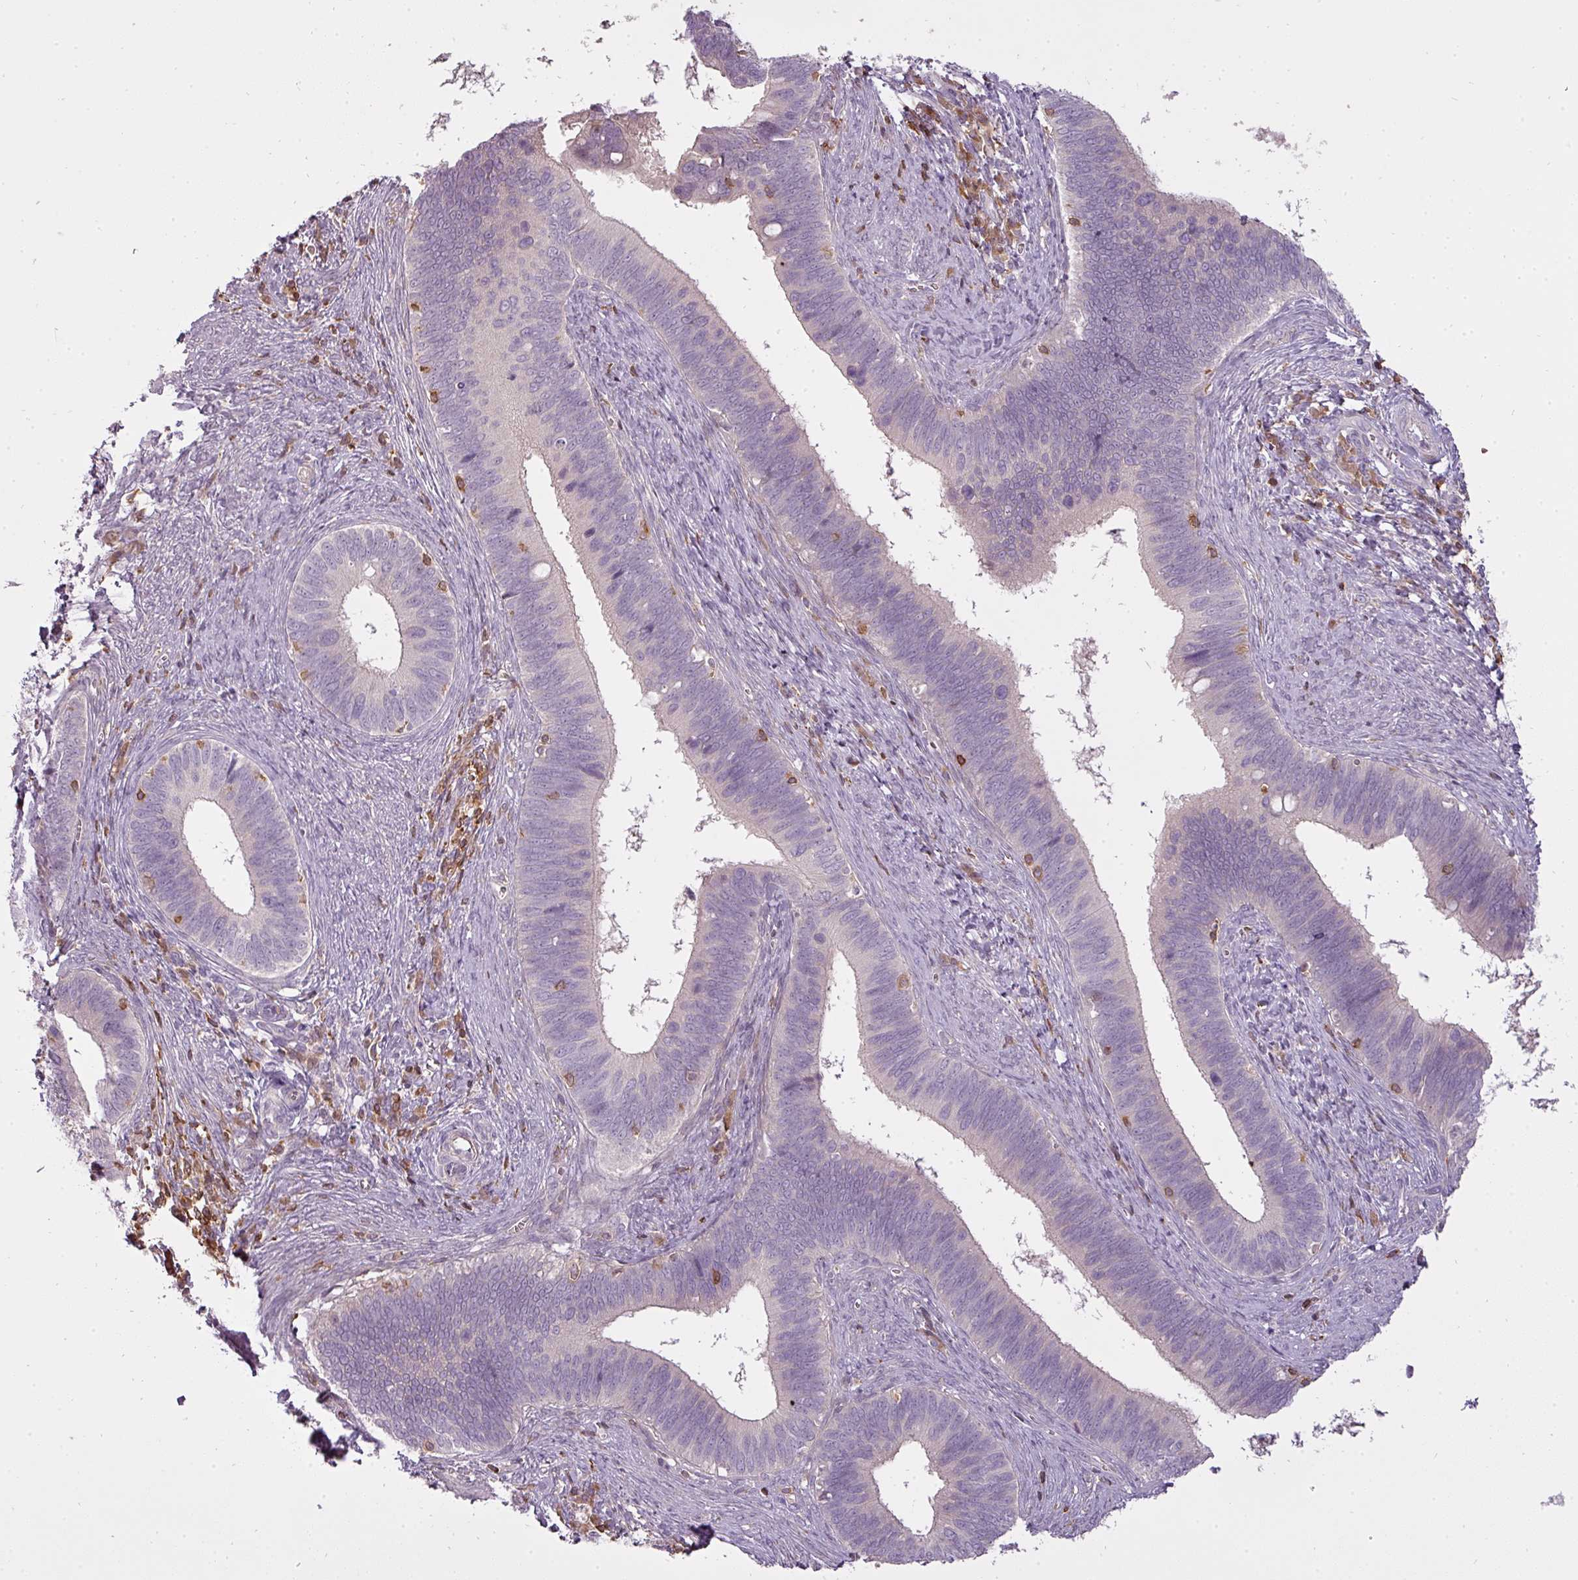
{"staining": {"intensity": "negative", "quantity": "none", "location": "none"}, "tissue": "cervical cancer", "cell_type": "Tumor cells", "image_type": "cancer", "snomed": [{"axis": "morphology", "description": "Adenocarcinoma, NOS"}, {"axis": "topography", "description": "Cervix"}], "caption": "DAB immunohistochemical staining of human cervical adenocarcinoma exhibits no significant expression in tumor cells. Brightfield microscopy of immunohistochemistry (IHC) stained with DAB (brown) and hematoxylin (blue), captured at high magnification.", "gene": "STK4", "patient": {"sex": "female", "age": 42}}